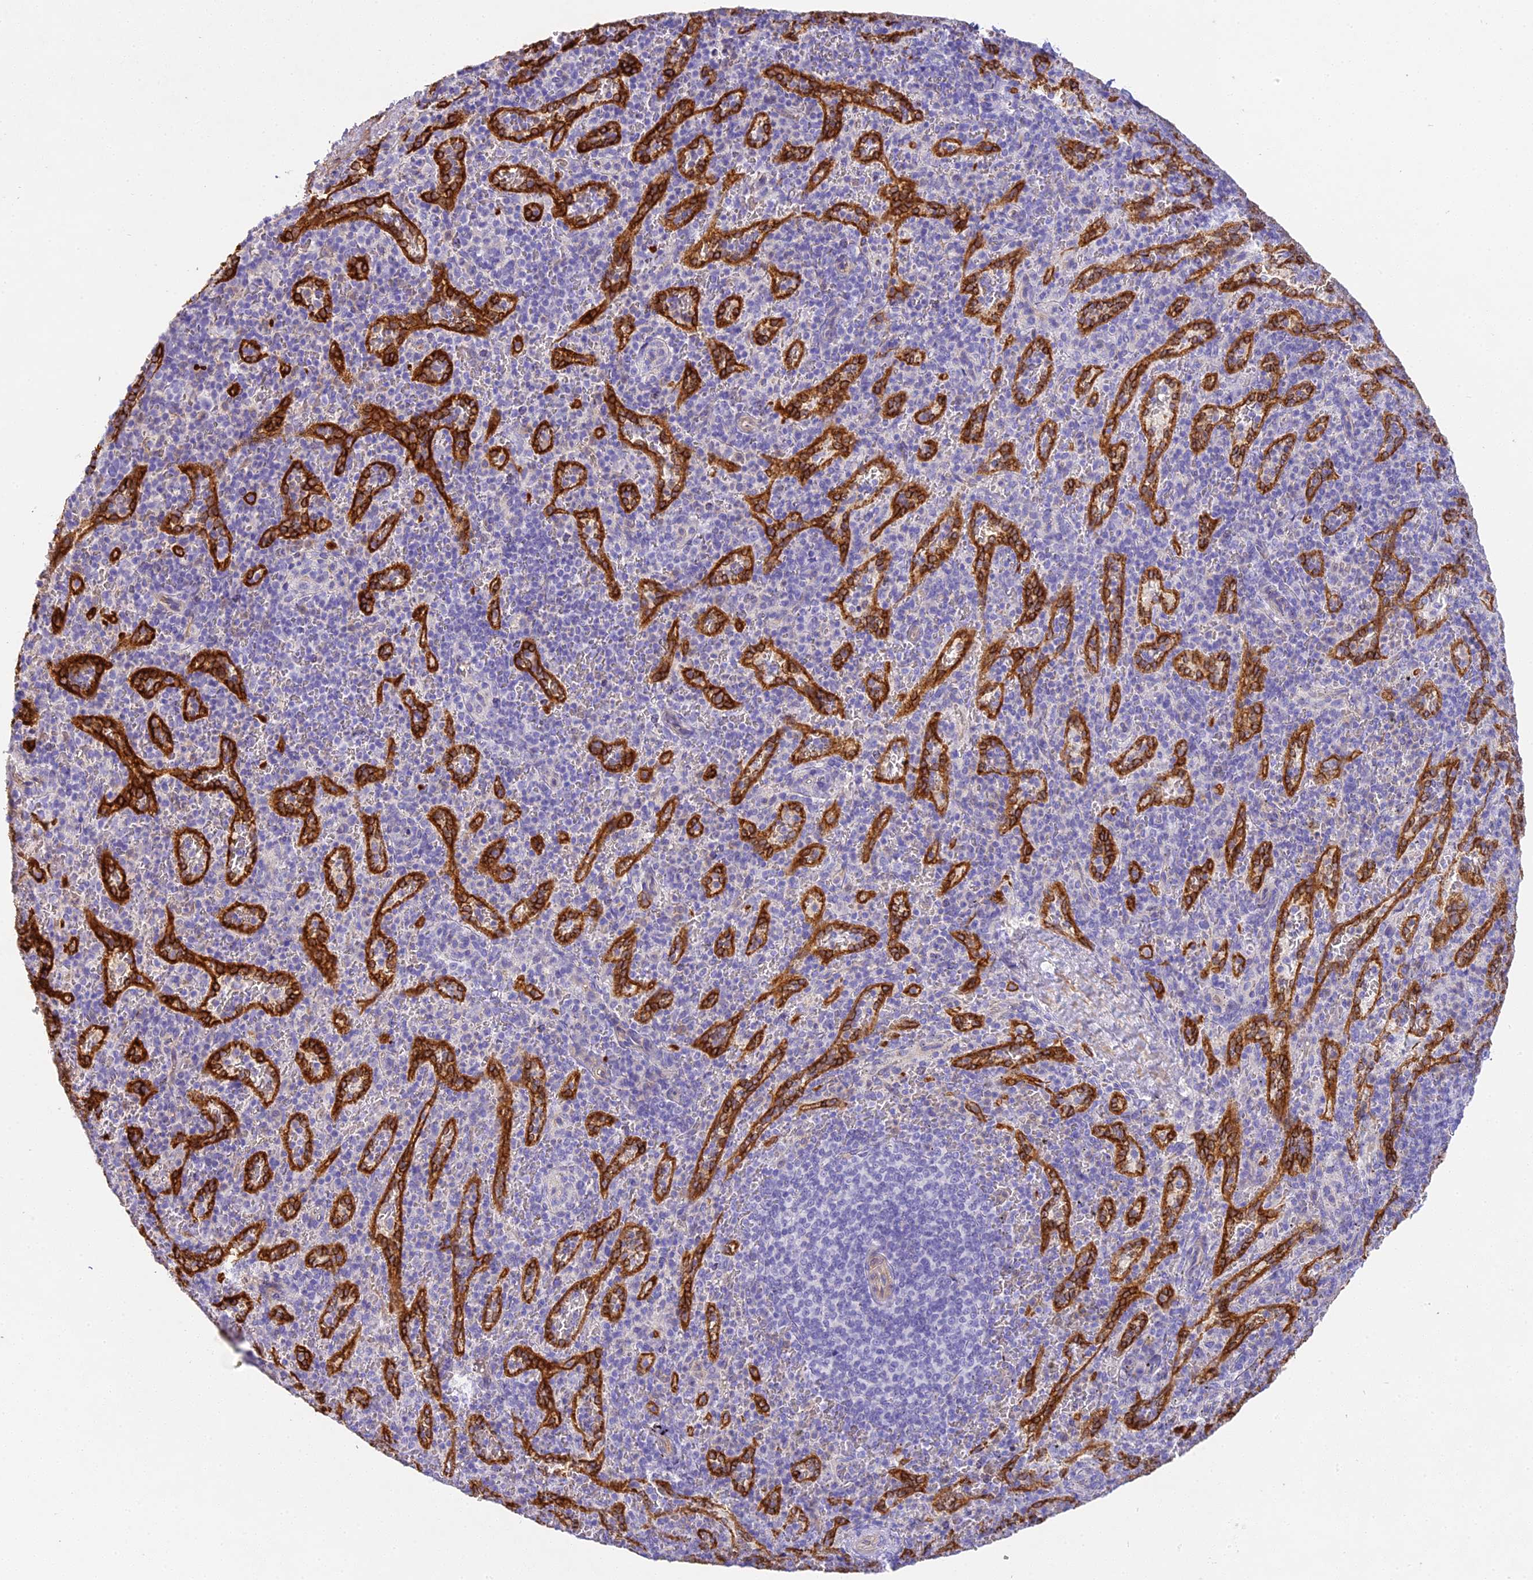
{"staining": {"intensity": "negative", "quantity": "none", "location": "none"}, "tissue": "spleen", "cell_type": "Cells in red pulp", "image_type": "normal", "snomed": [{"axis": "morphology", "description": "Normal tissue, NOS"}, {"axis": "topography", "description": "Spleen"}], "caption": "DAB (3,3'-diaminobenzidine) immunohistochemical staining of unremarkable human spleen demonstrates no significant expression in cells in red pulp. (DAB (3,3'-diaminobenzidine) immunohistochemistry with hematoxylin counter stain).", "gene": "HOMER3", "patient": {"sex": "male", "age": 82}}